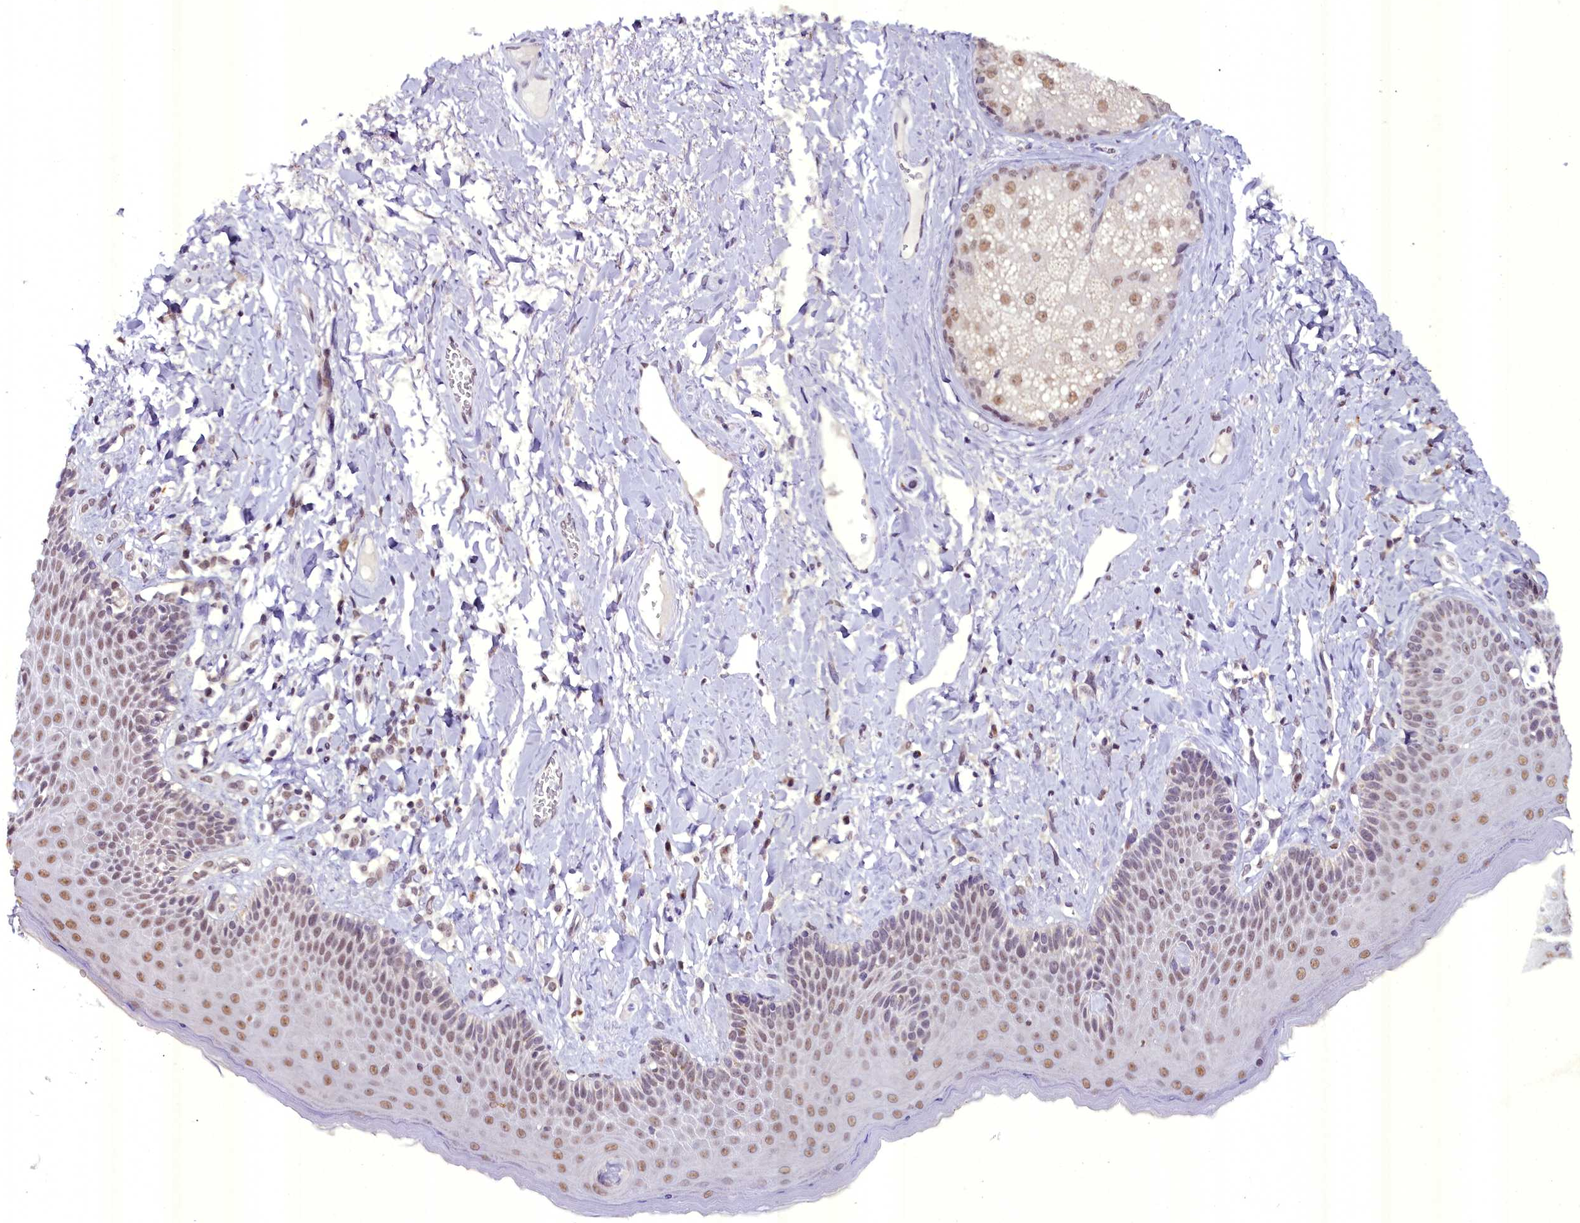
{"staining": {"intensity": "moderate", "quantity": "25%-75%", "location": "nuclear"}, "tissue": "skin", "cell_type": "Epidermal cells", "image_type": "normal", "snomed": [{"axis": "morphology", "description": "Normal tissue, NOS"}, {"axis": "topography", "description": "Anal"}], "caption": "Protein staining exhibits moderate nuclear positivity in approximately 25%-75% of epidermal cells in unremarkable skin.", "gene": "NCBP1", "patient": {"sex": "male", "age": 69}}